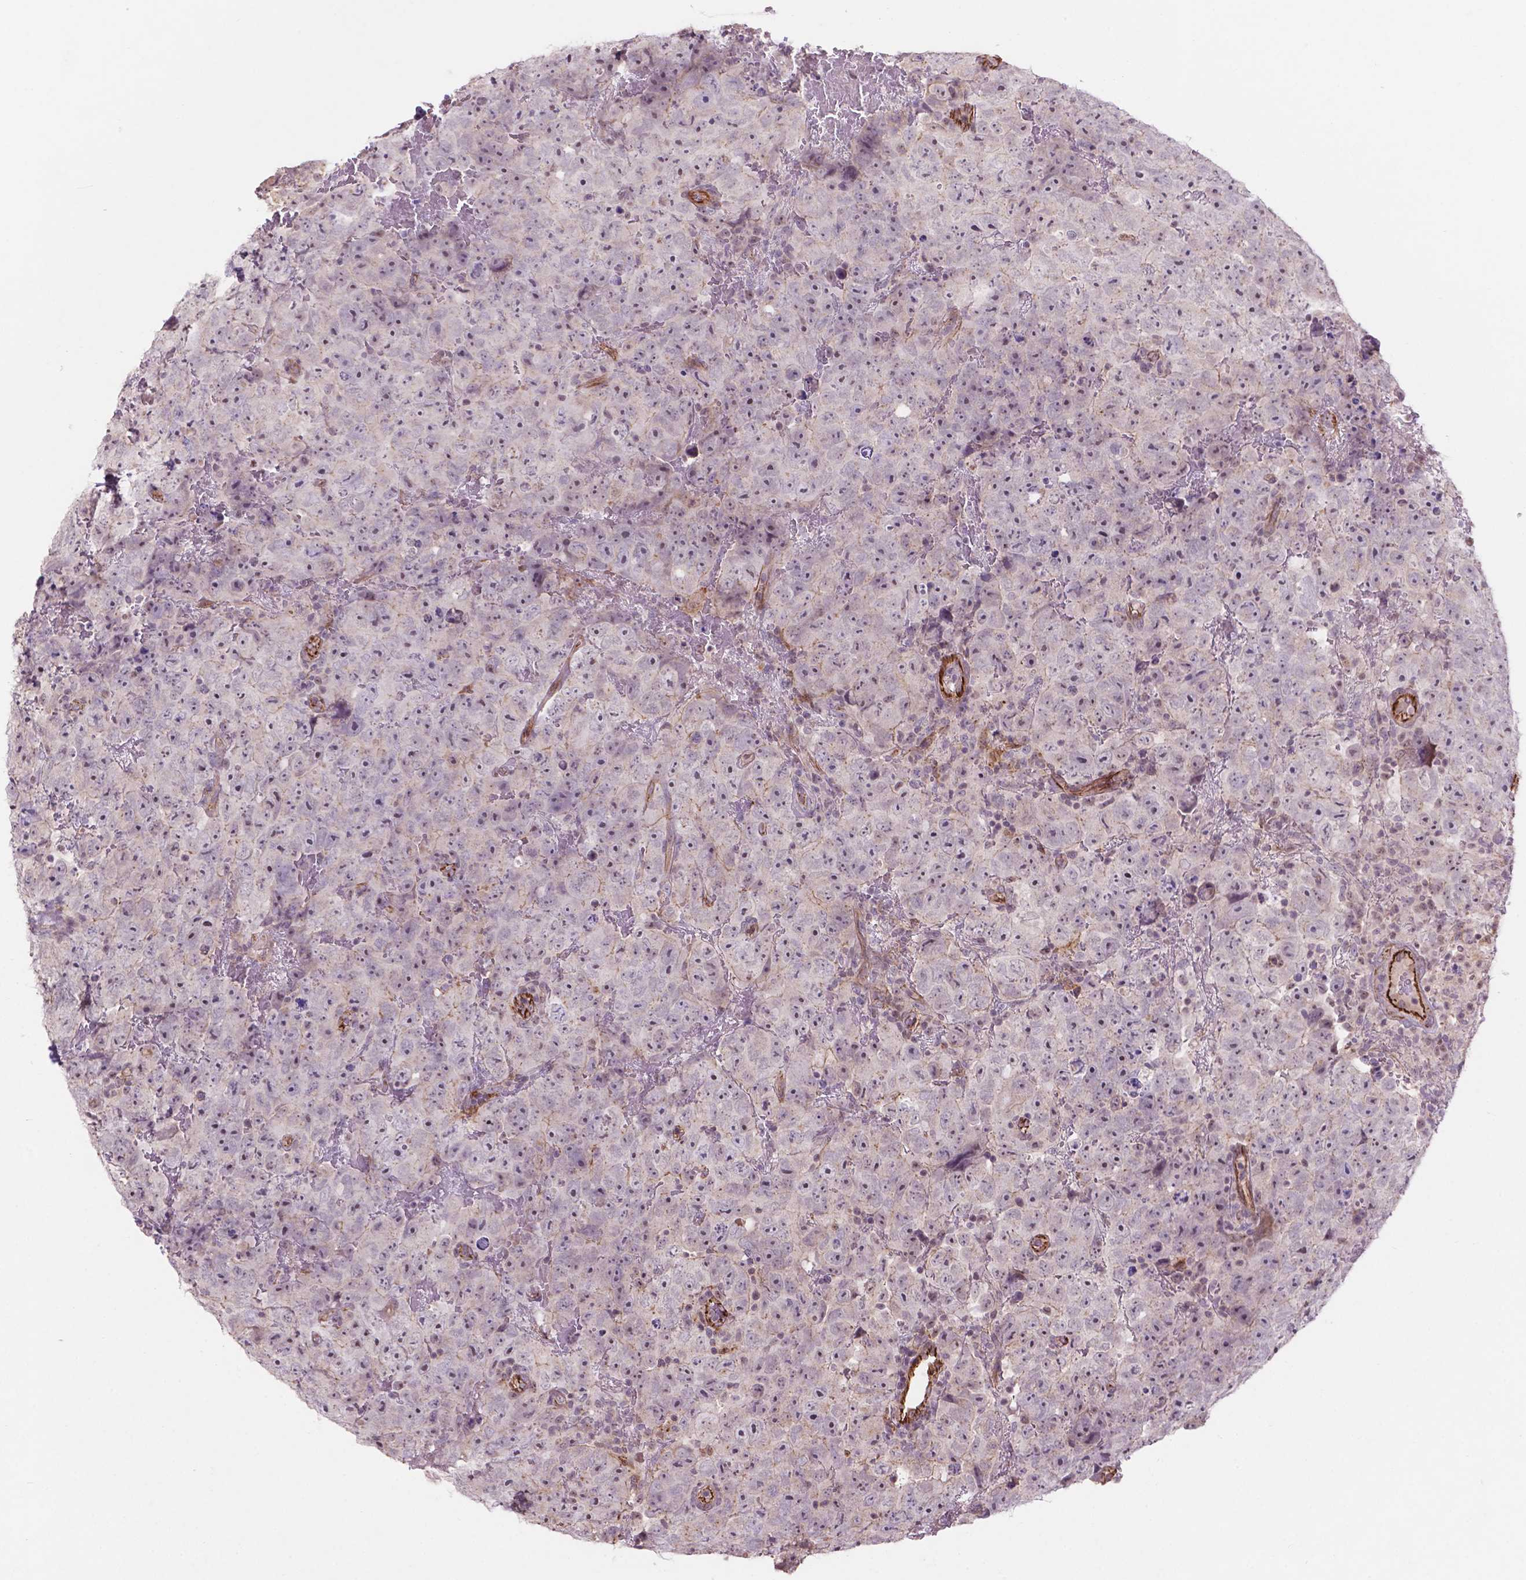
{"staining": {"intensity": "moderate", "quantity": "<25%", "location": "cytoplasmic/membranous"}, "tissue": "testis cancer", "cell_type": "Tumor cells", "image_type": "cancer", "snomed": [{"axis": "morphology", "description": "Carcinoma, Embryonal, NOS"}, {"axis": "topography", "description": "Testis"}], "caption": "A high-resolution micrograph shows IHC staining of testis cancer (embryonal carcinoma), which shows moderate cytoplasmic/membranous staining in approximately <25% of tumor cells. (IHC, brightfield microscopy, high magnification).", "gene": "ARL5C", "patient": {"sex": "male", "age": 24}}